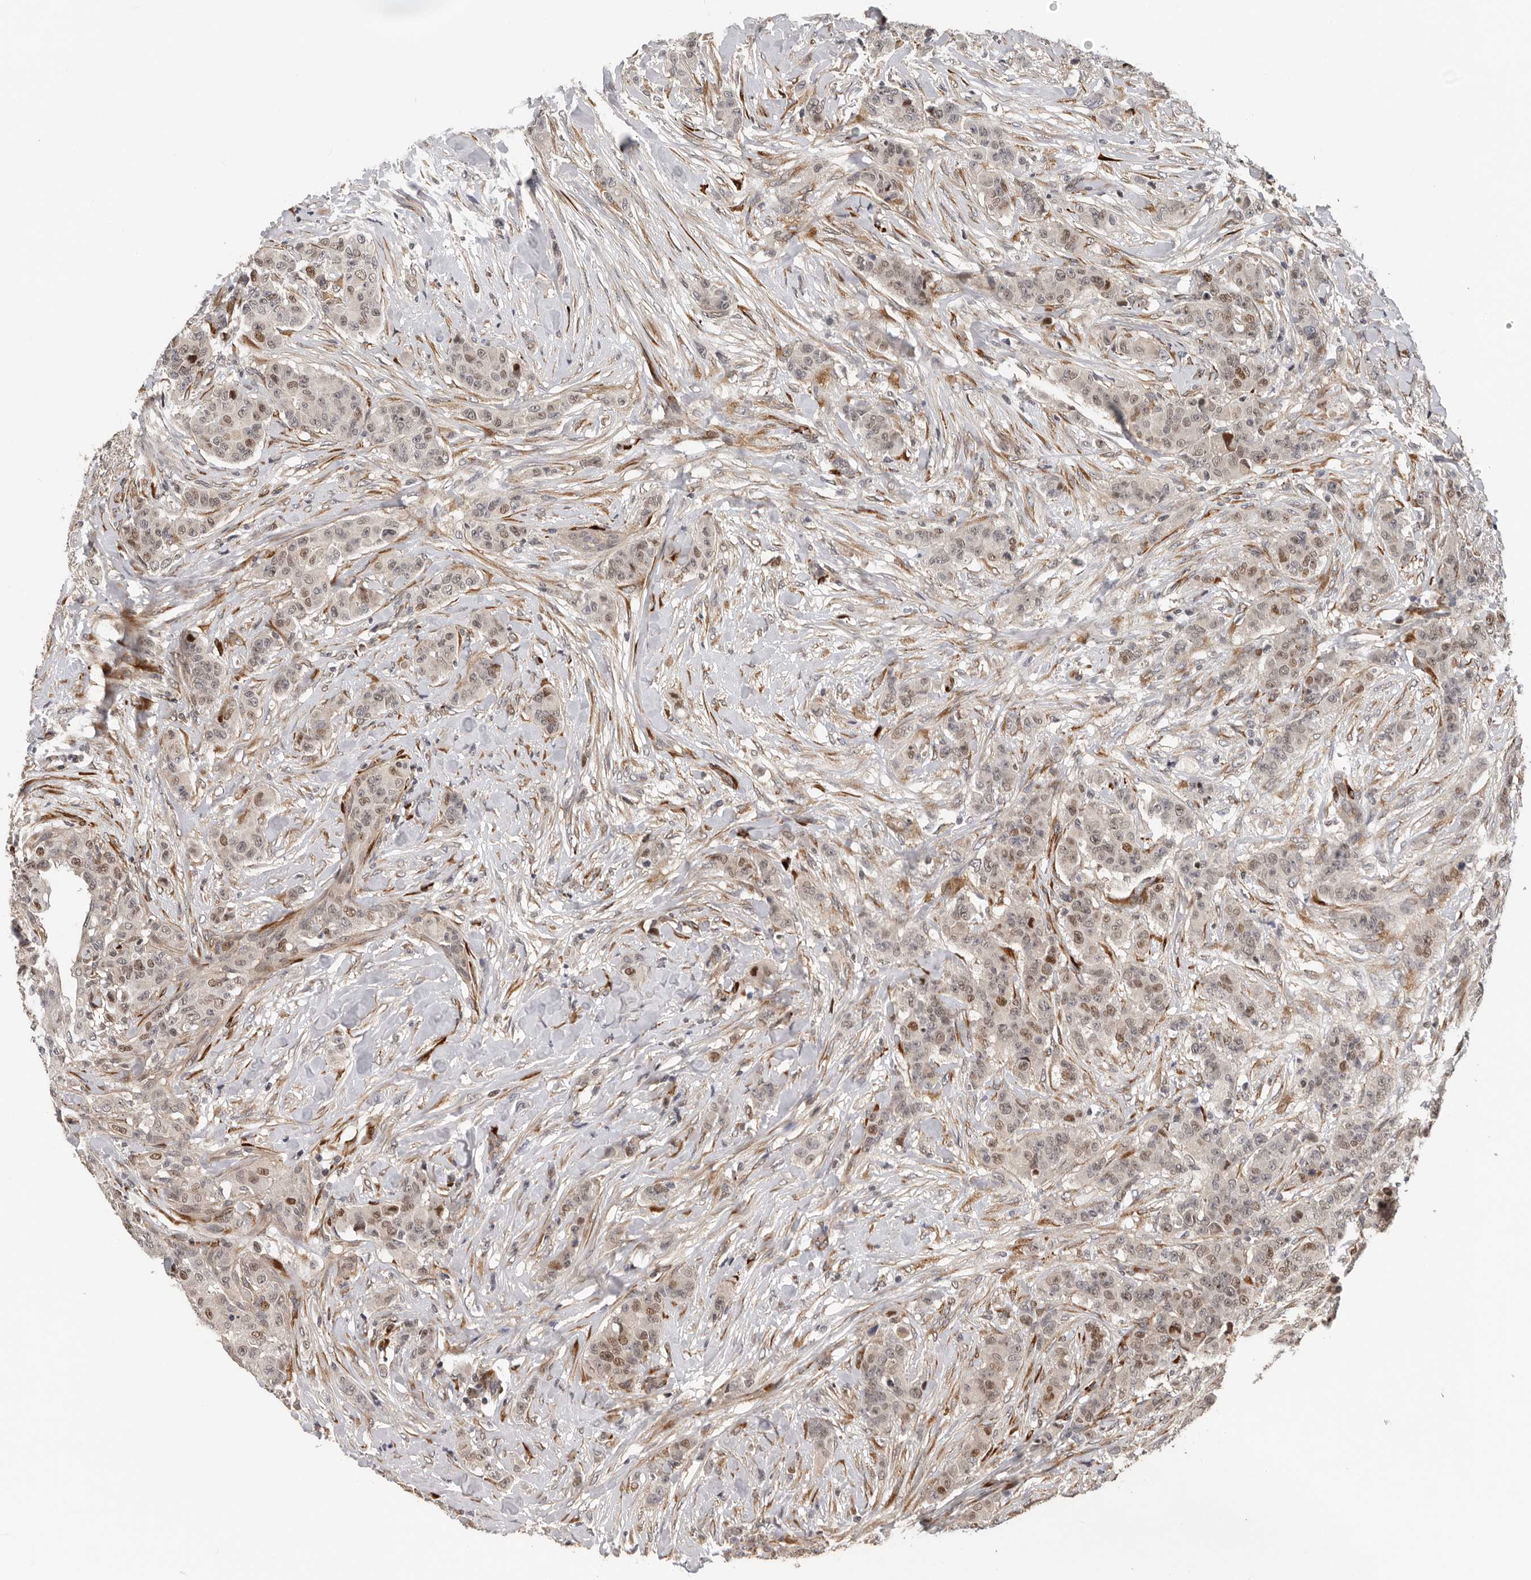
{"staining": {"intensity": "moderate", "quantity": "25%-75%", "location": "nuclear"}, "tissue": "breast cancer", "cell_type": "Tumor cells", "image_type": "cancer", "snomed": [{"axis": "morphology", "description": "Duct carcinoma"}, {"axis": "topography", "description": "Breast"}], "caption": "Tumor cells exhibit medium levels of moderate nuclear positivity in approximately 25%-75% of cells in human breast cancer.", "gene": "HENMT1", "patient": {"sex": "female", "age": 40}}